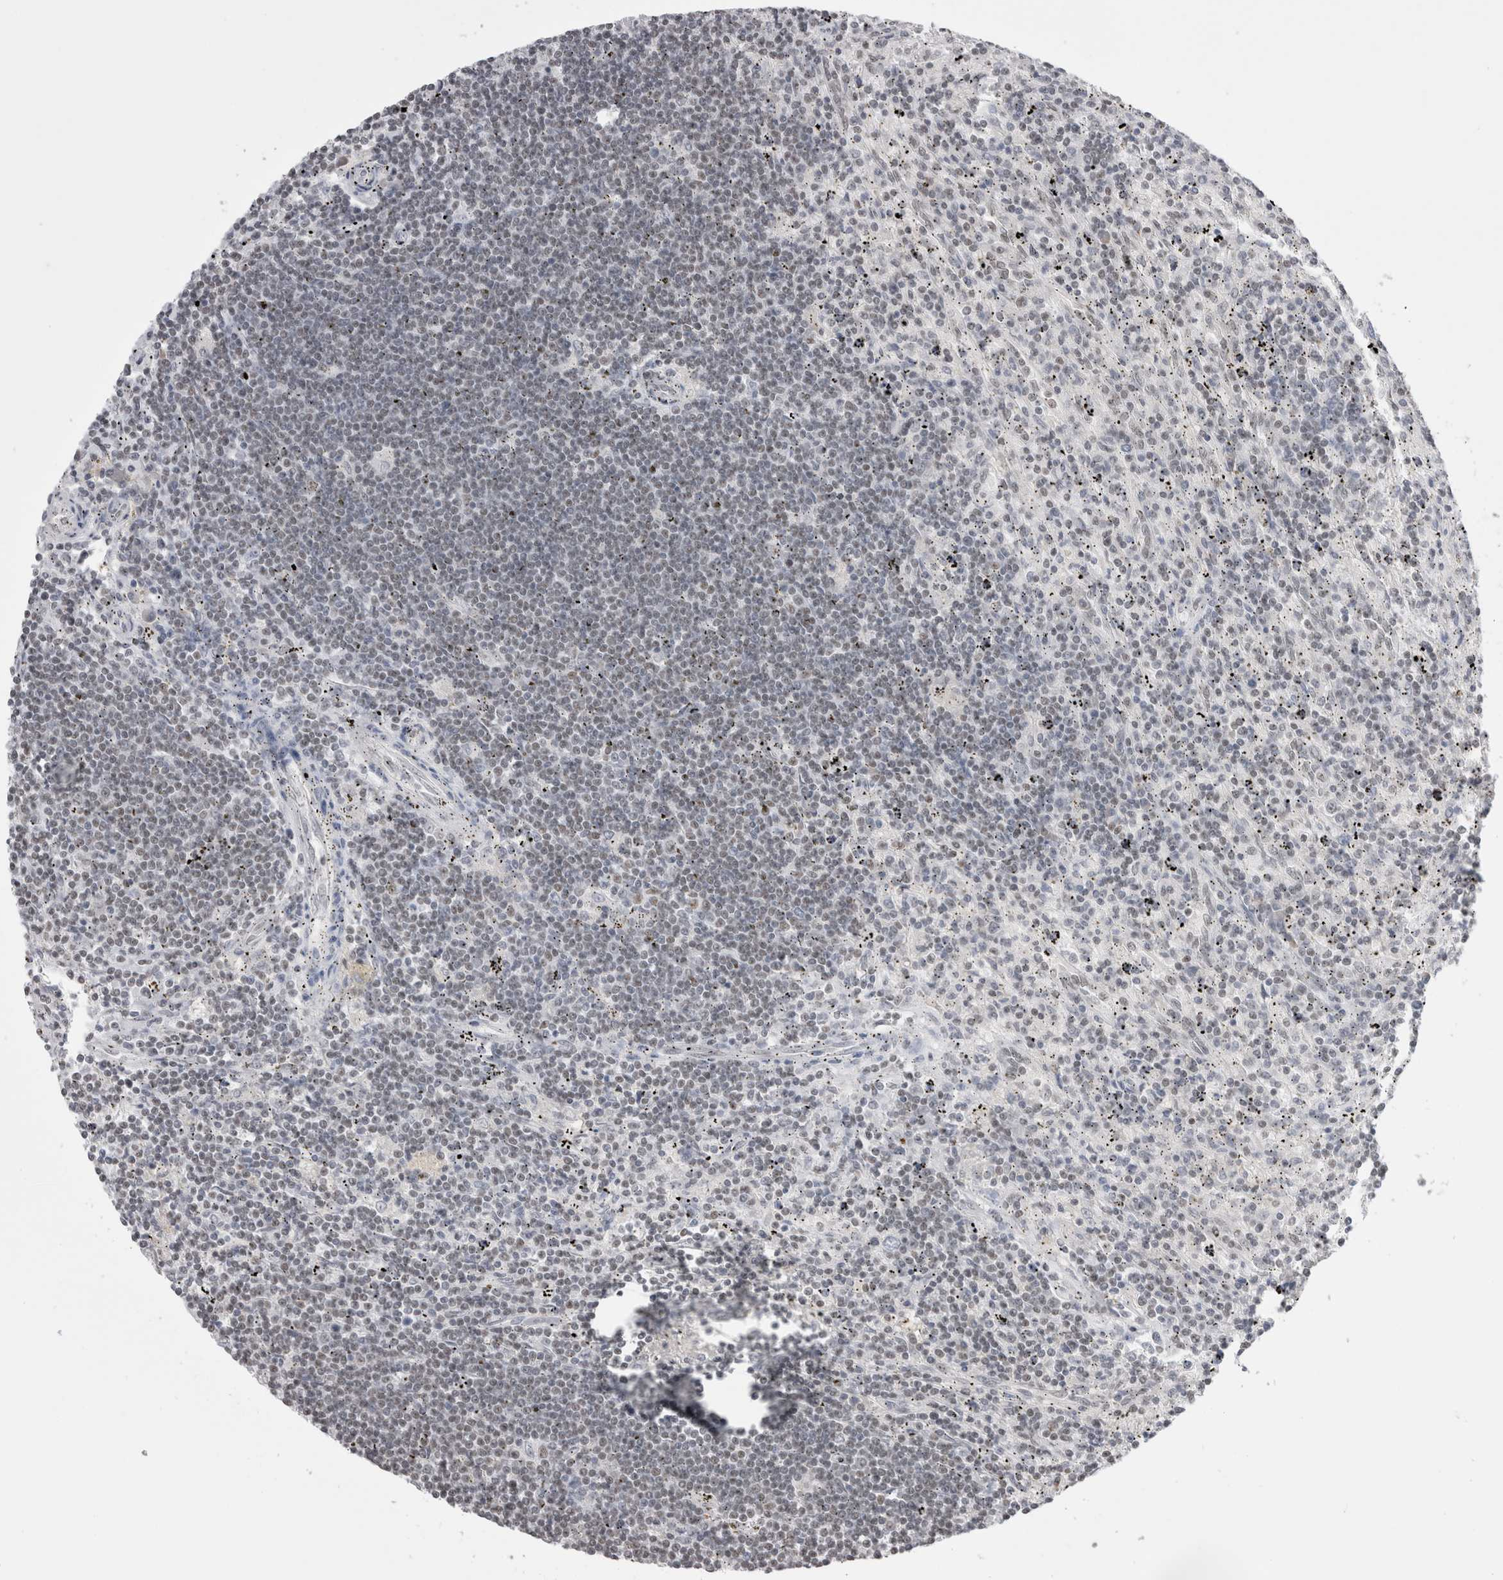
{"staining": {"intensity": "negative", "quantity": "none", "location": "none"}, "tissue": "lymphoma", "cell_type": "Tumor cells", "image_type": "cancer", "snomed": [{"axis": "morphology", "description": "Malignant lymphoma, non-Hodgkin's type, Low grade"}, {"axis": "topography", "description": "Spleen"}], "caption": "Immunohistochemistry photomicrograph of human lymphoma stained for a protein (brown), which shows no staining in tumor cells. (Stains: DAB (3,3'-diaminobenzidine) IHC with hematoxylin counter stain, Microscopy: brightfield microscopy at high magnification).", "gene": "DAXX", "patient": {"sex": "male", "age": 76}}